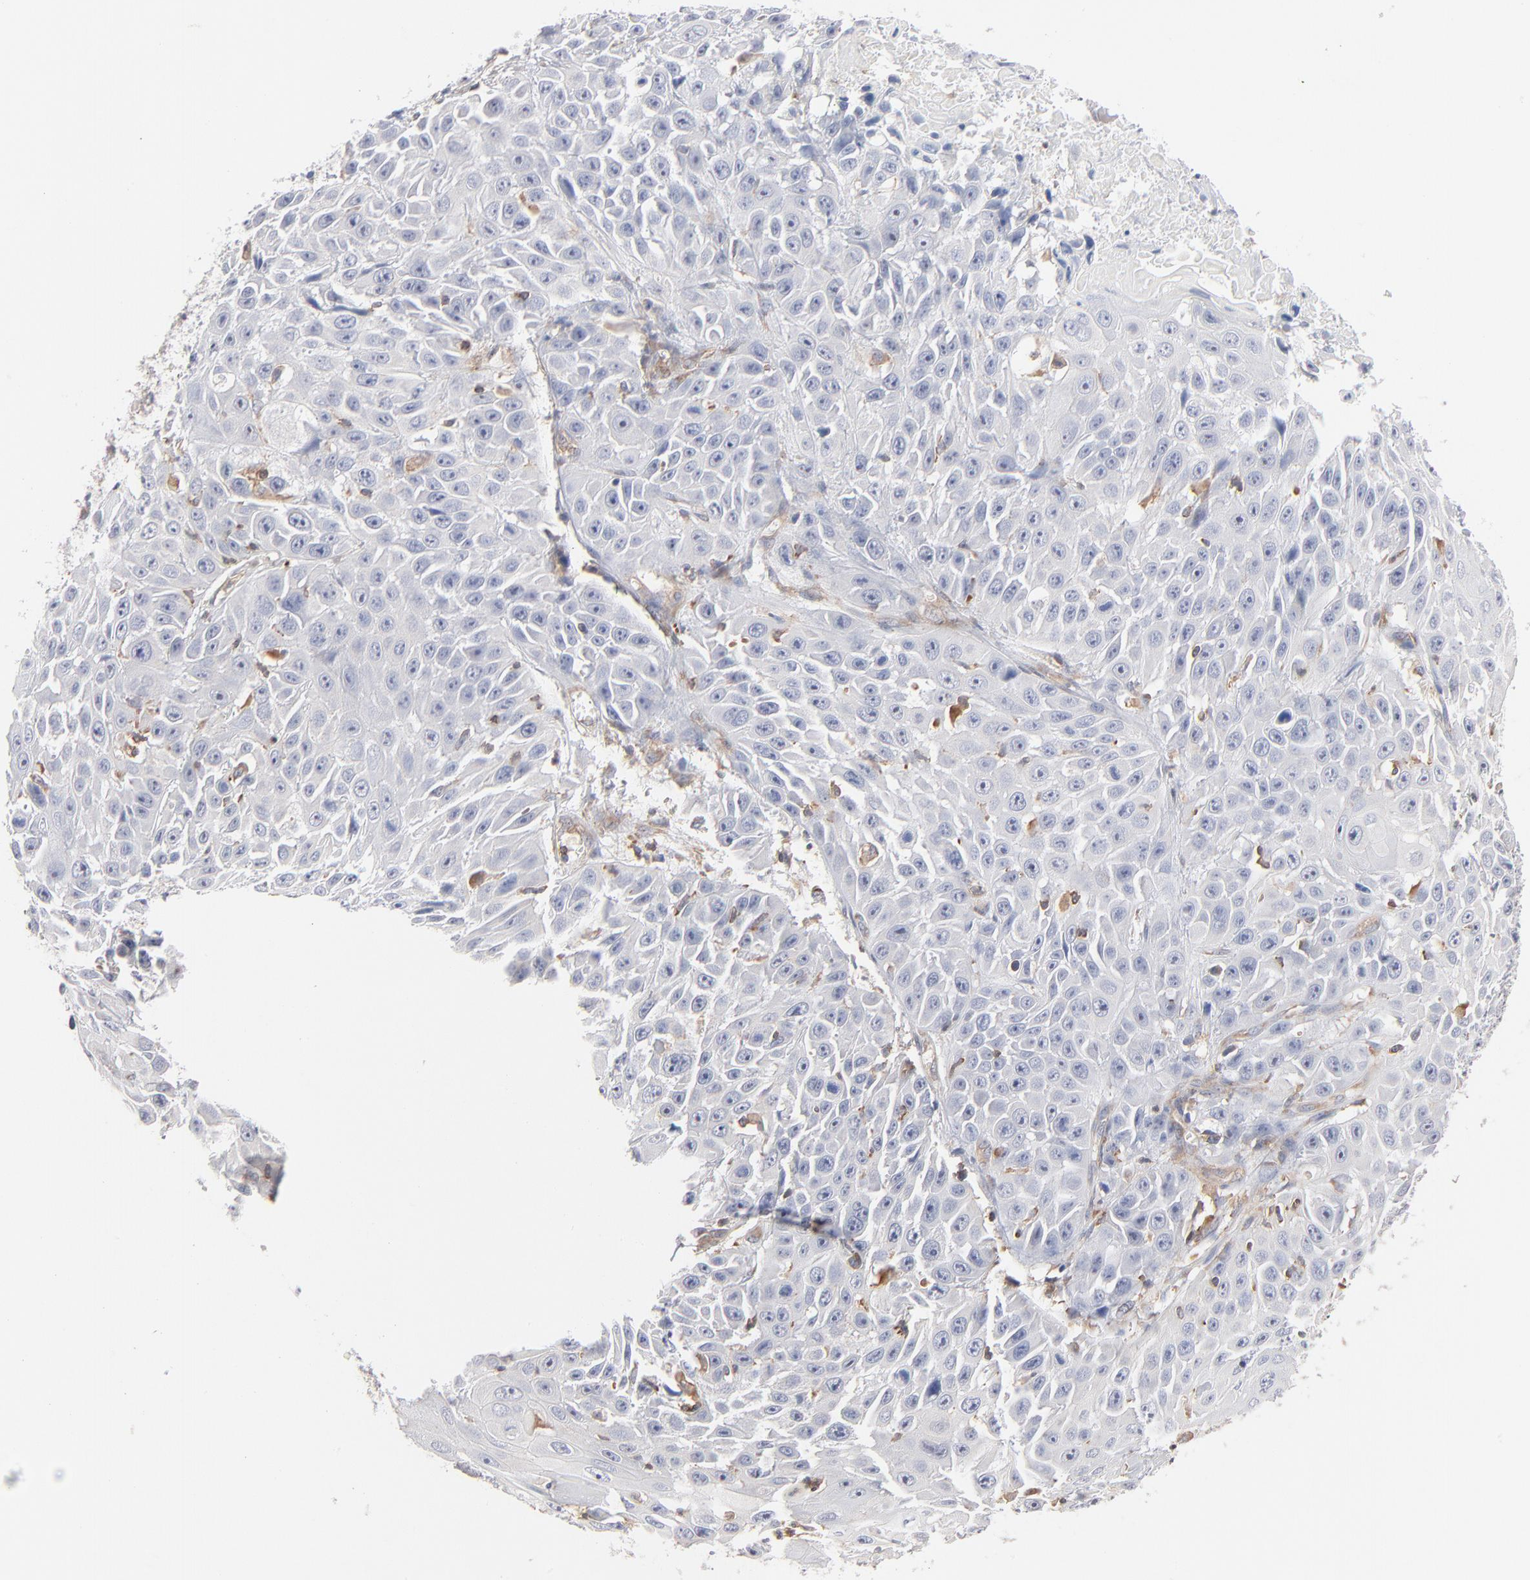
{"staining": {"intensity": "negative", "quantity": "none", "location": "none"}, "tissue": "cervical cancer", "cell_type": "Tumor cells", "image_type": "cancer", "snomed": [{"axis": "morphology", "description": "Squamous cell carcinoma, NOS"}, {"axis": "topography", "description": "Cervix"}], "caption": "IHC of human squamous cell carcinoma (cervical) displays no staining in tumor cells.", "gene": "WIPF1", "patient": {"sex": "female", "age": 39}}